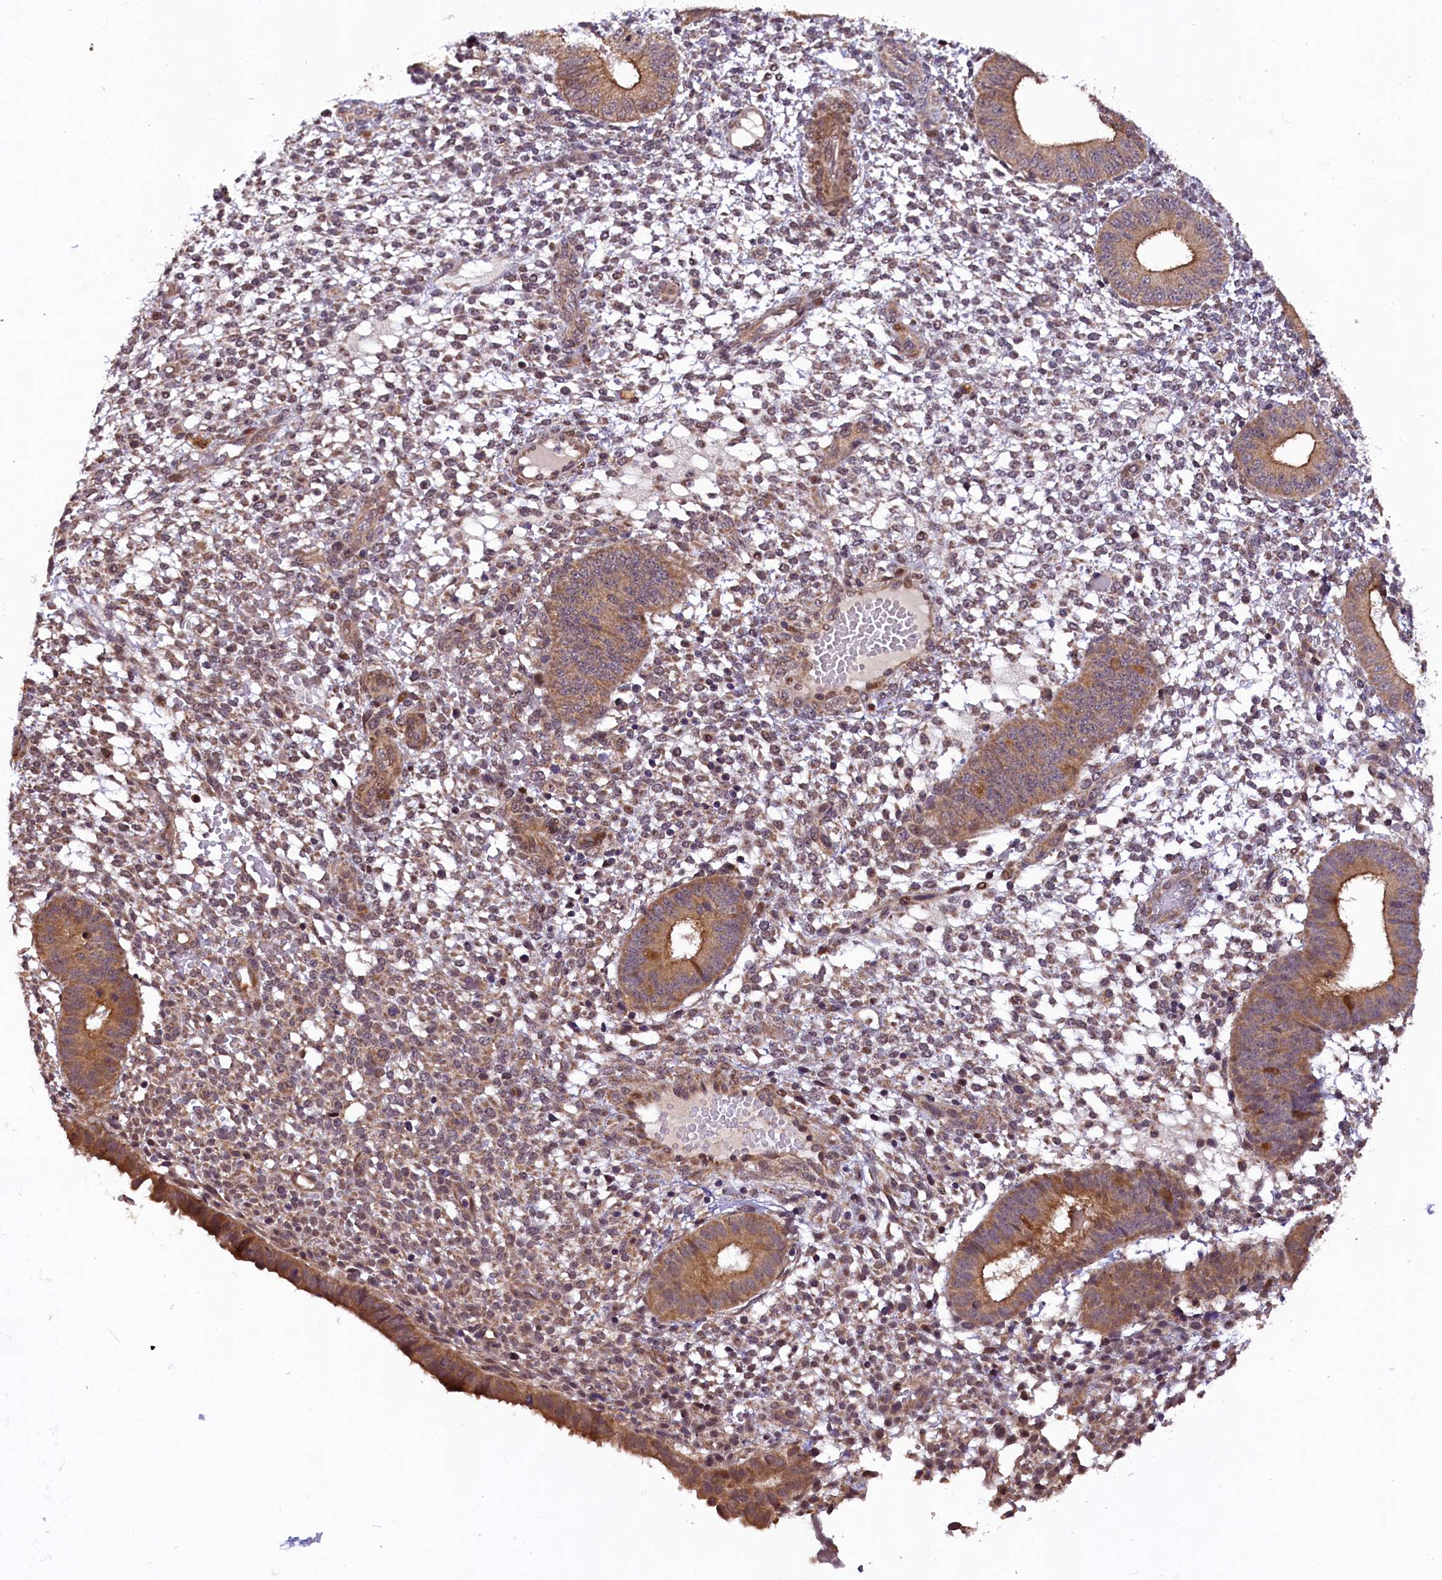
{"staining": {"intensity": "moderate", "quantity": "25%-75%", "location": "cytoplasmic/membranous"}, "tissue": "endometrium", "cell_type": "Cells in endometrial stroma", "image_type": "normal", "snomed": [{"axis": "morphology", "description": "Normal tissue, NOS"}, {"axis": "topography", "description": "Endometrium"}], "caption": "A high-resolution photomicrograph shows immunohistochemistry (IHC) staining of normal endometrium, which demonstrates moderate cytoplasmic/membranous positivity in about 25%-75% of cells in endometrial stroma.", "gene": "DOHH", "patient": {"sex": "female", "age": 49}}